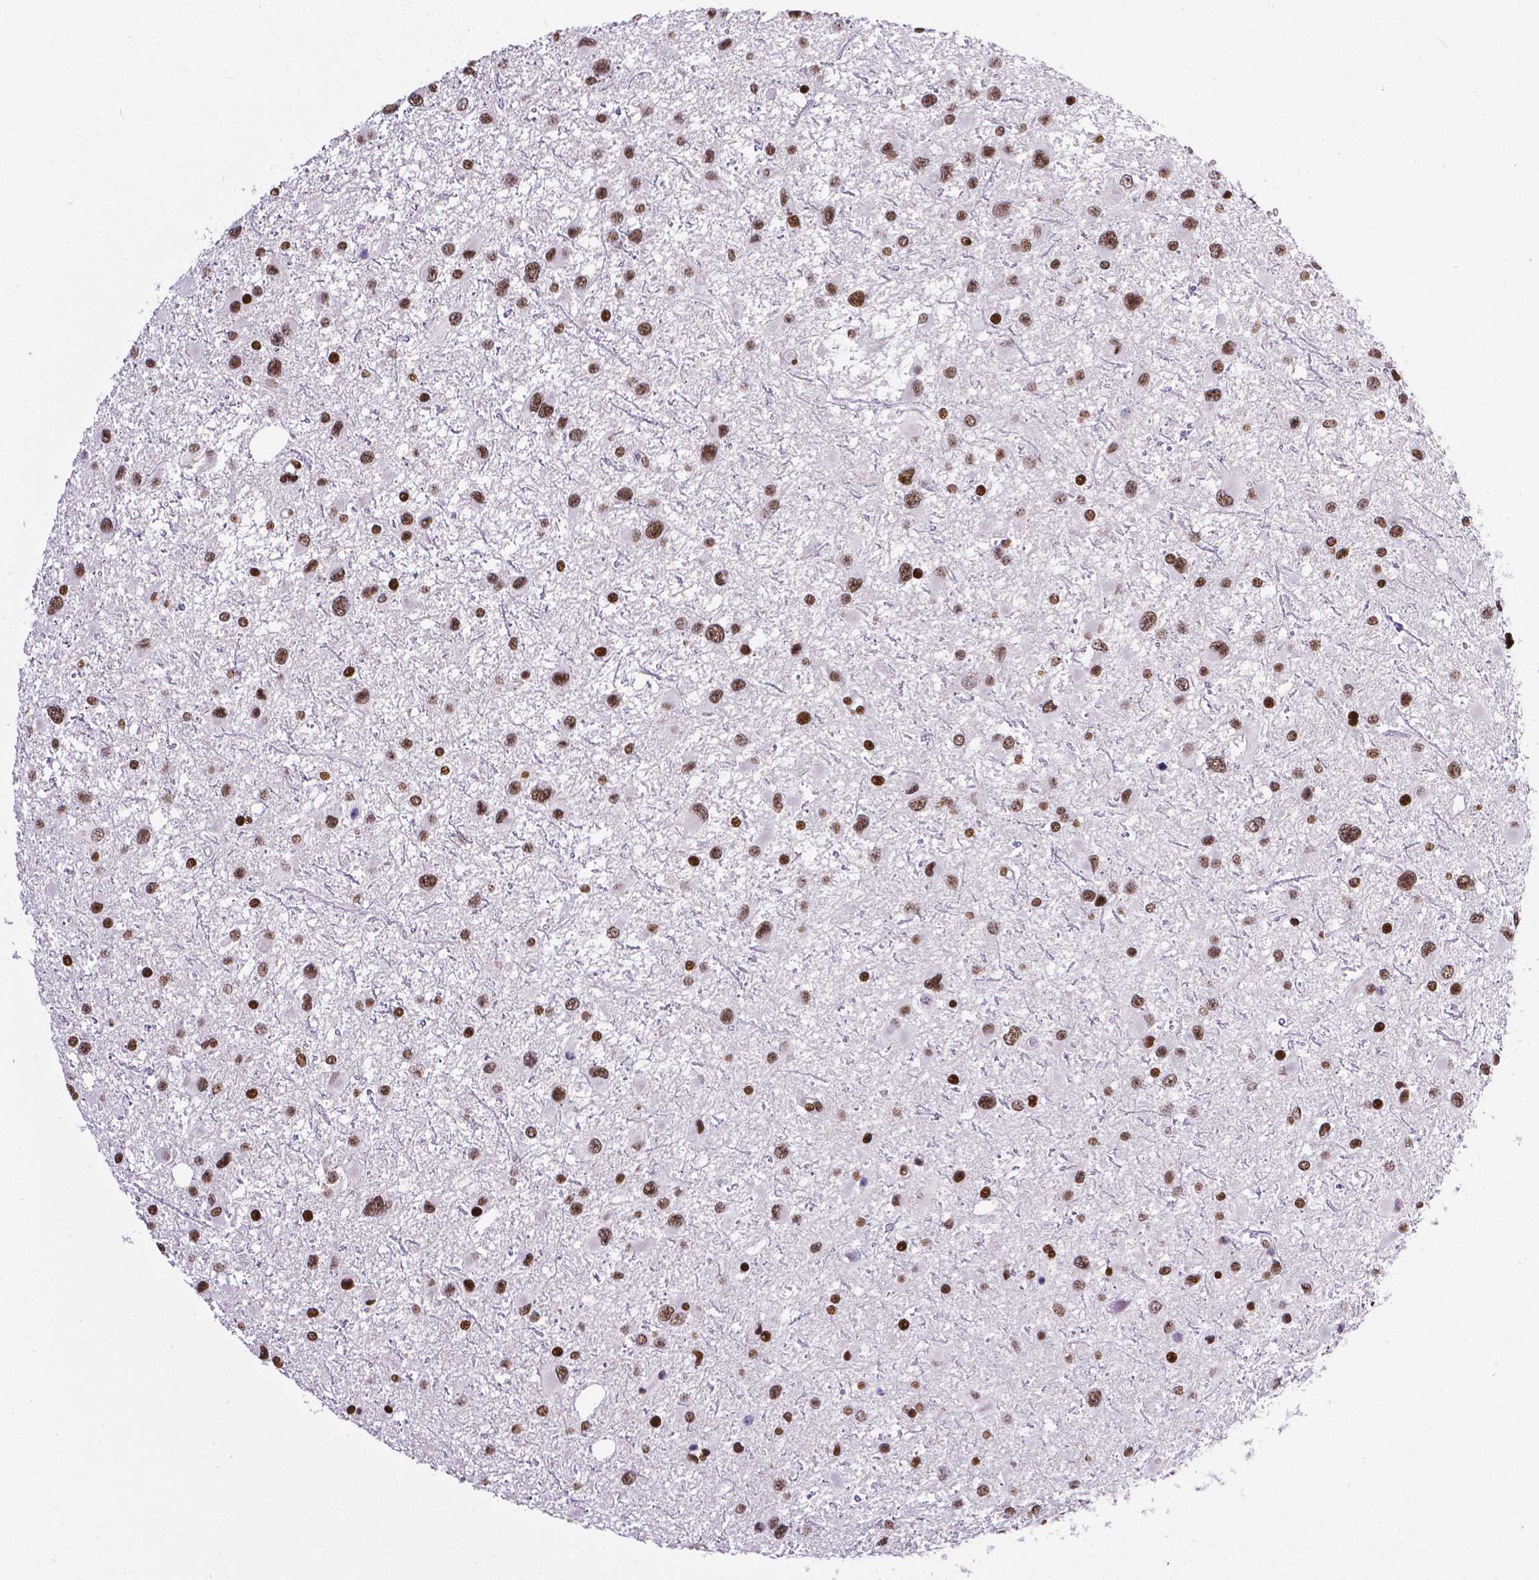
{"staining": {"intensity": "strong", "quantity": ">75%", "location": "nuclear"}, "tissue": "glioma", "cell_type": "Tumor cells", "image_type": "cancer", "snomed": [{"axis": "morphology", "description": "Glioma, malignant, Low grade"}, {"axis": "topography", "description": "Brain"}], "caption": "This micrograph exhibits immunohistochemistry (IHC) staining of human malignant glioma (low-grade), with high strong nuclear staining in approximately >75% of tumor cells.", "gene": "CTCF", "patient": {"sex": "female", "age": 32}}